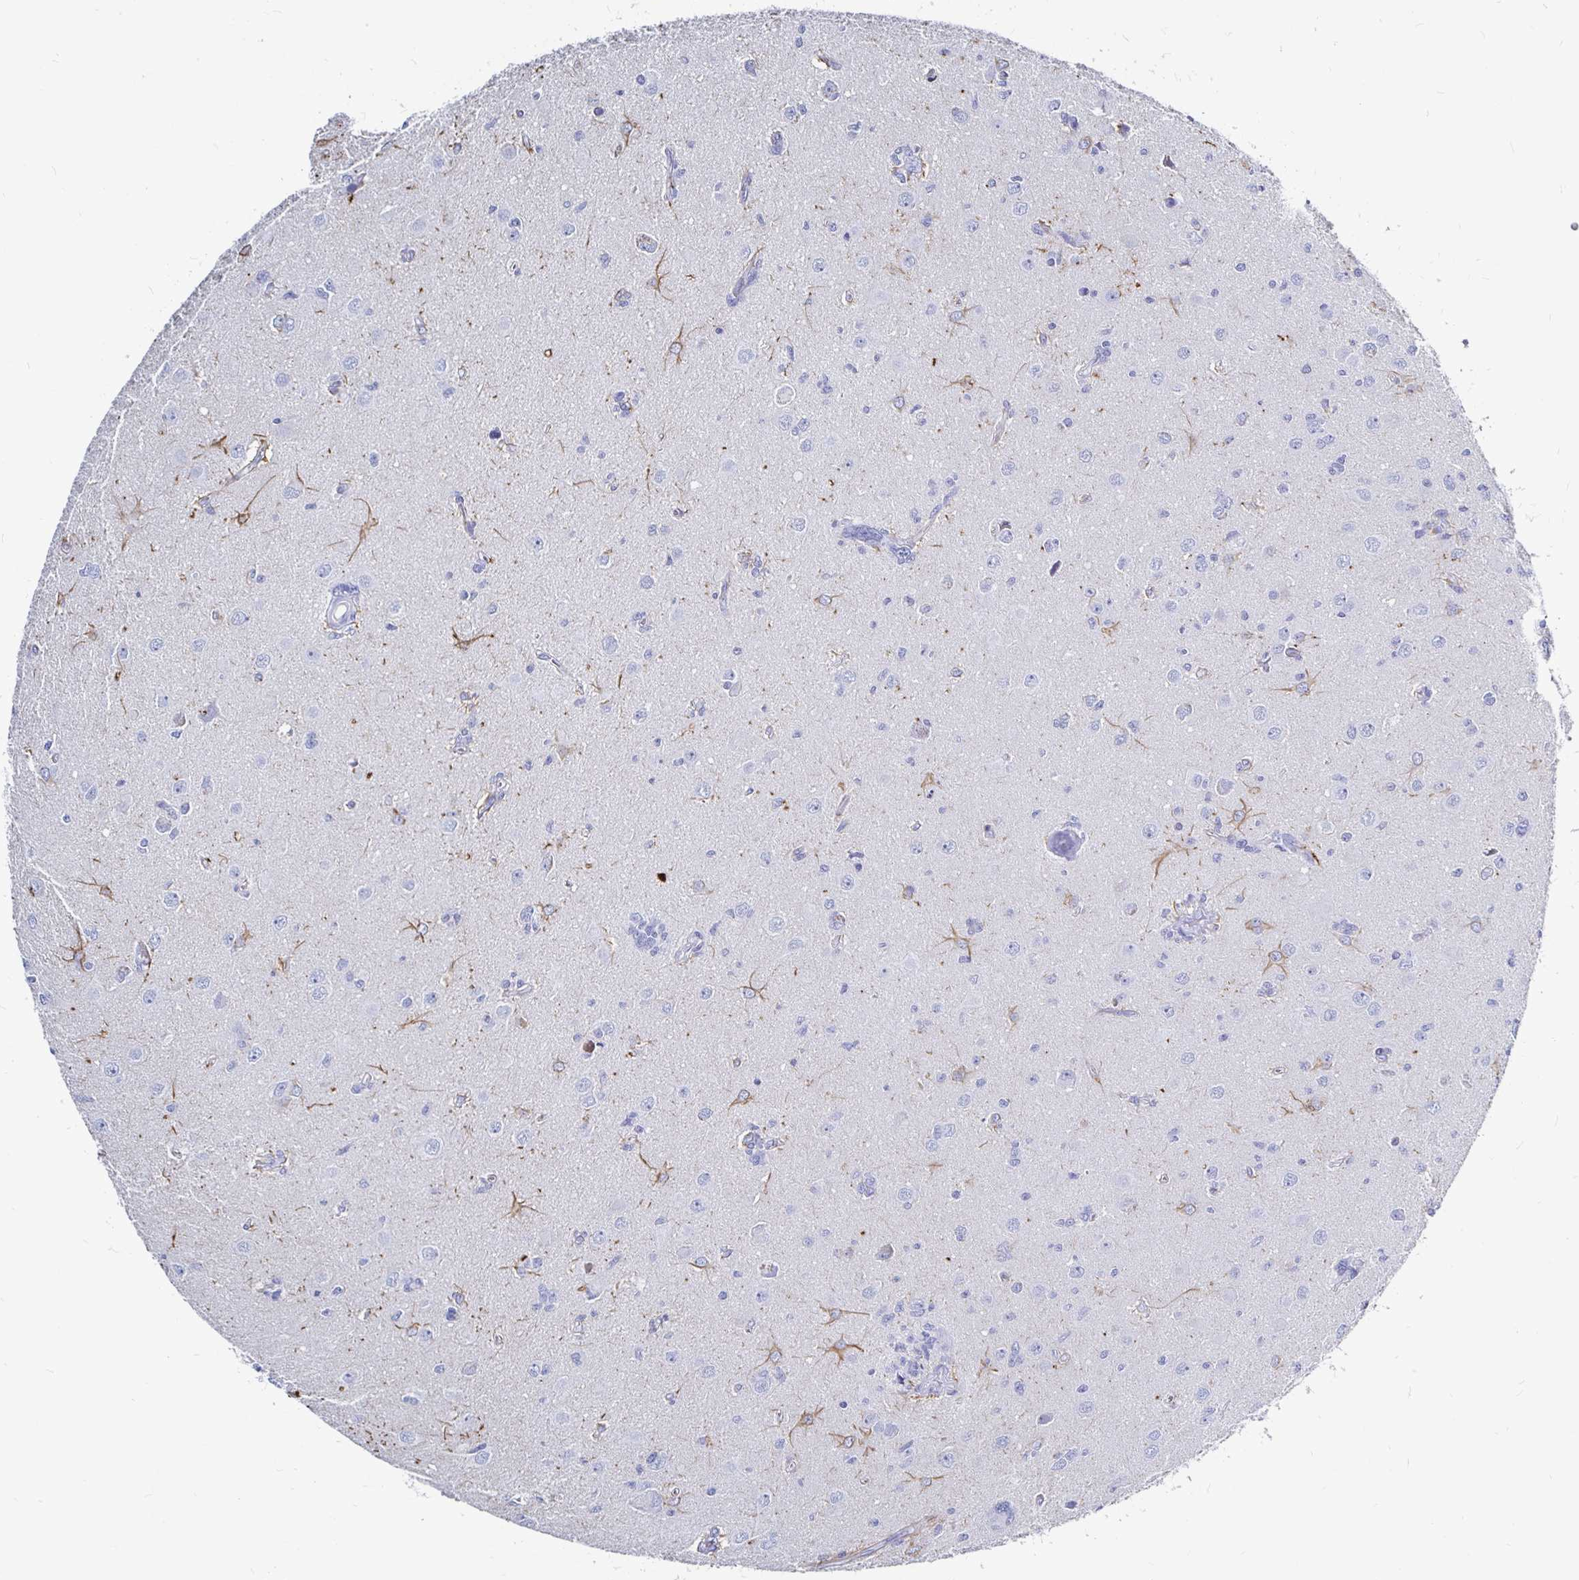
{"staining": {"intensity": "negative", "quantity": "none", "location": "none"}, "tissue": "glioma", "cell_type": "Tumor cells", "image_type": "cancer", "snomed": [{"axis": "morphology", "description": "Glioma, malignant, High grade"}, {"axis": "topography", "description": "Brain"}], "caption": "IHC micrograph of human malignant glioma (high-grade) stained for a protein (brown), which shows no staining in tumor cells.", "gene": "LUZP4", "patient": {"sex": "male", "age": 67}}